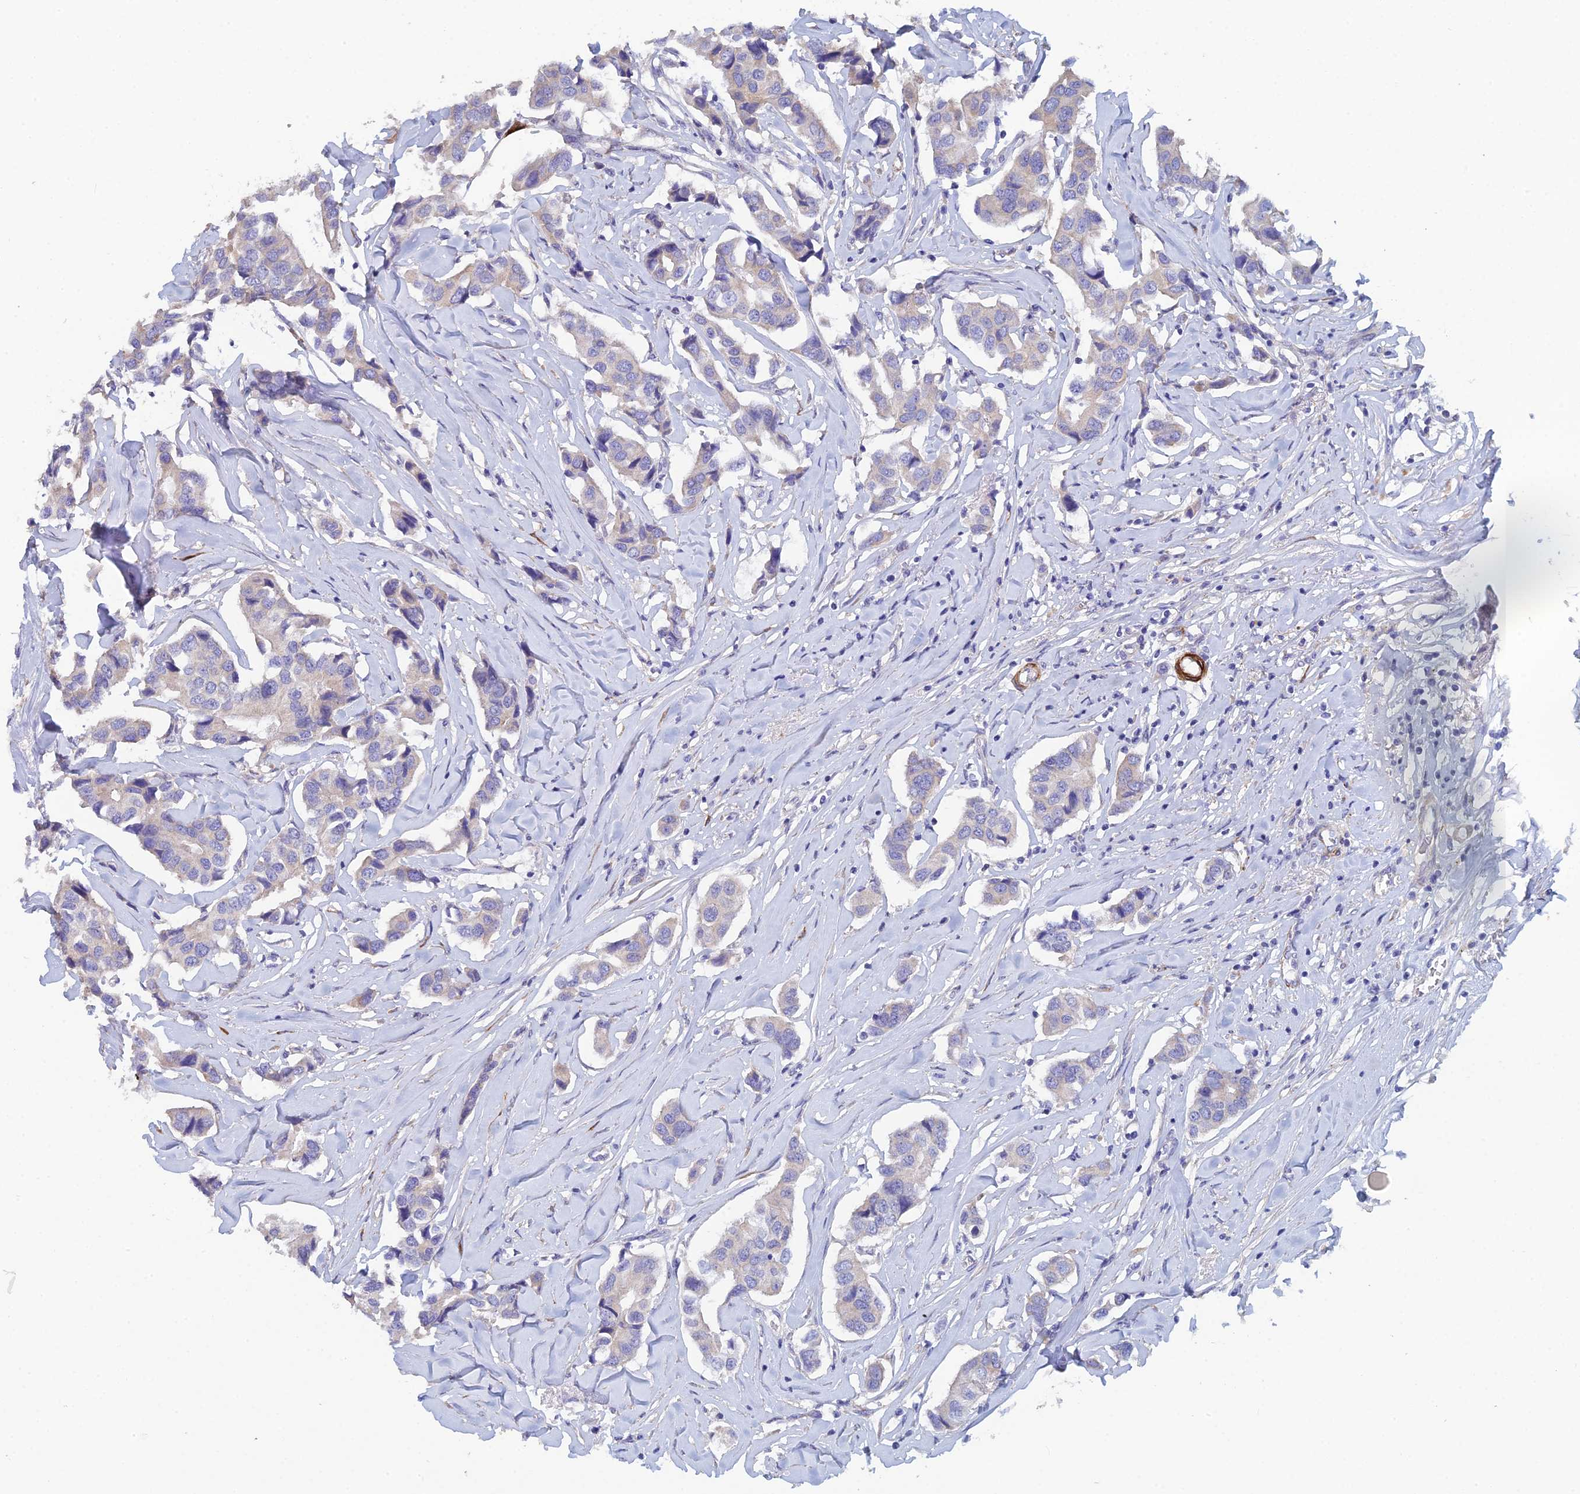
{"staining": {"intensity": "negative", "quantity": "none", "location": "none"}, "tissue": "breast cancer", "cell_type": "Tumor cells", "image_type": "cancer", "snomed": [{"axis": "morphology", "description": "Duct carcinoma"}, {"axis": "topography", "description": "Breast"}], "caption": "This is an immunohistochemistry photomicrograph of breast infiltrating ductal carcinoma. There is no staining in tumor cells.", "gene": "PCDHA8", "patient": {"sex": "female", "age": 80}}